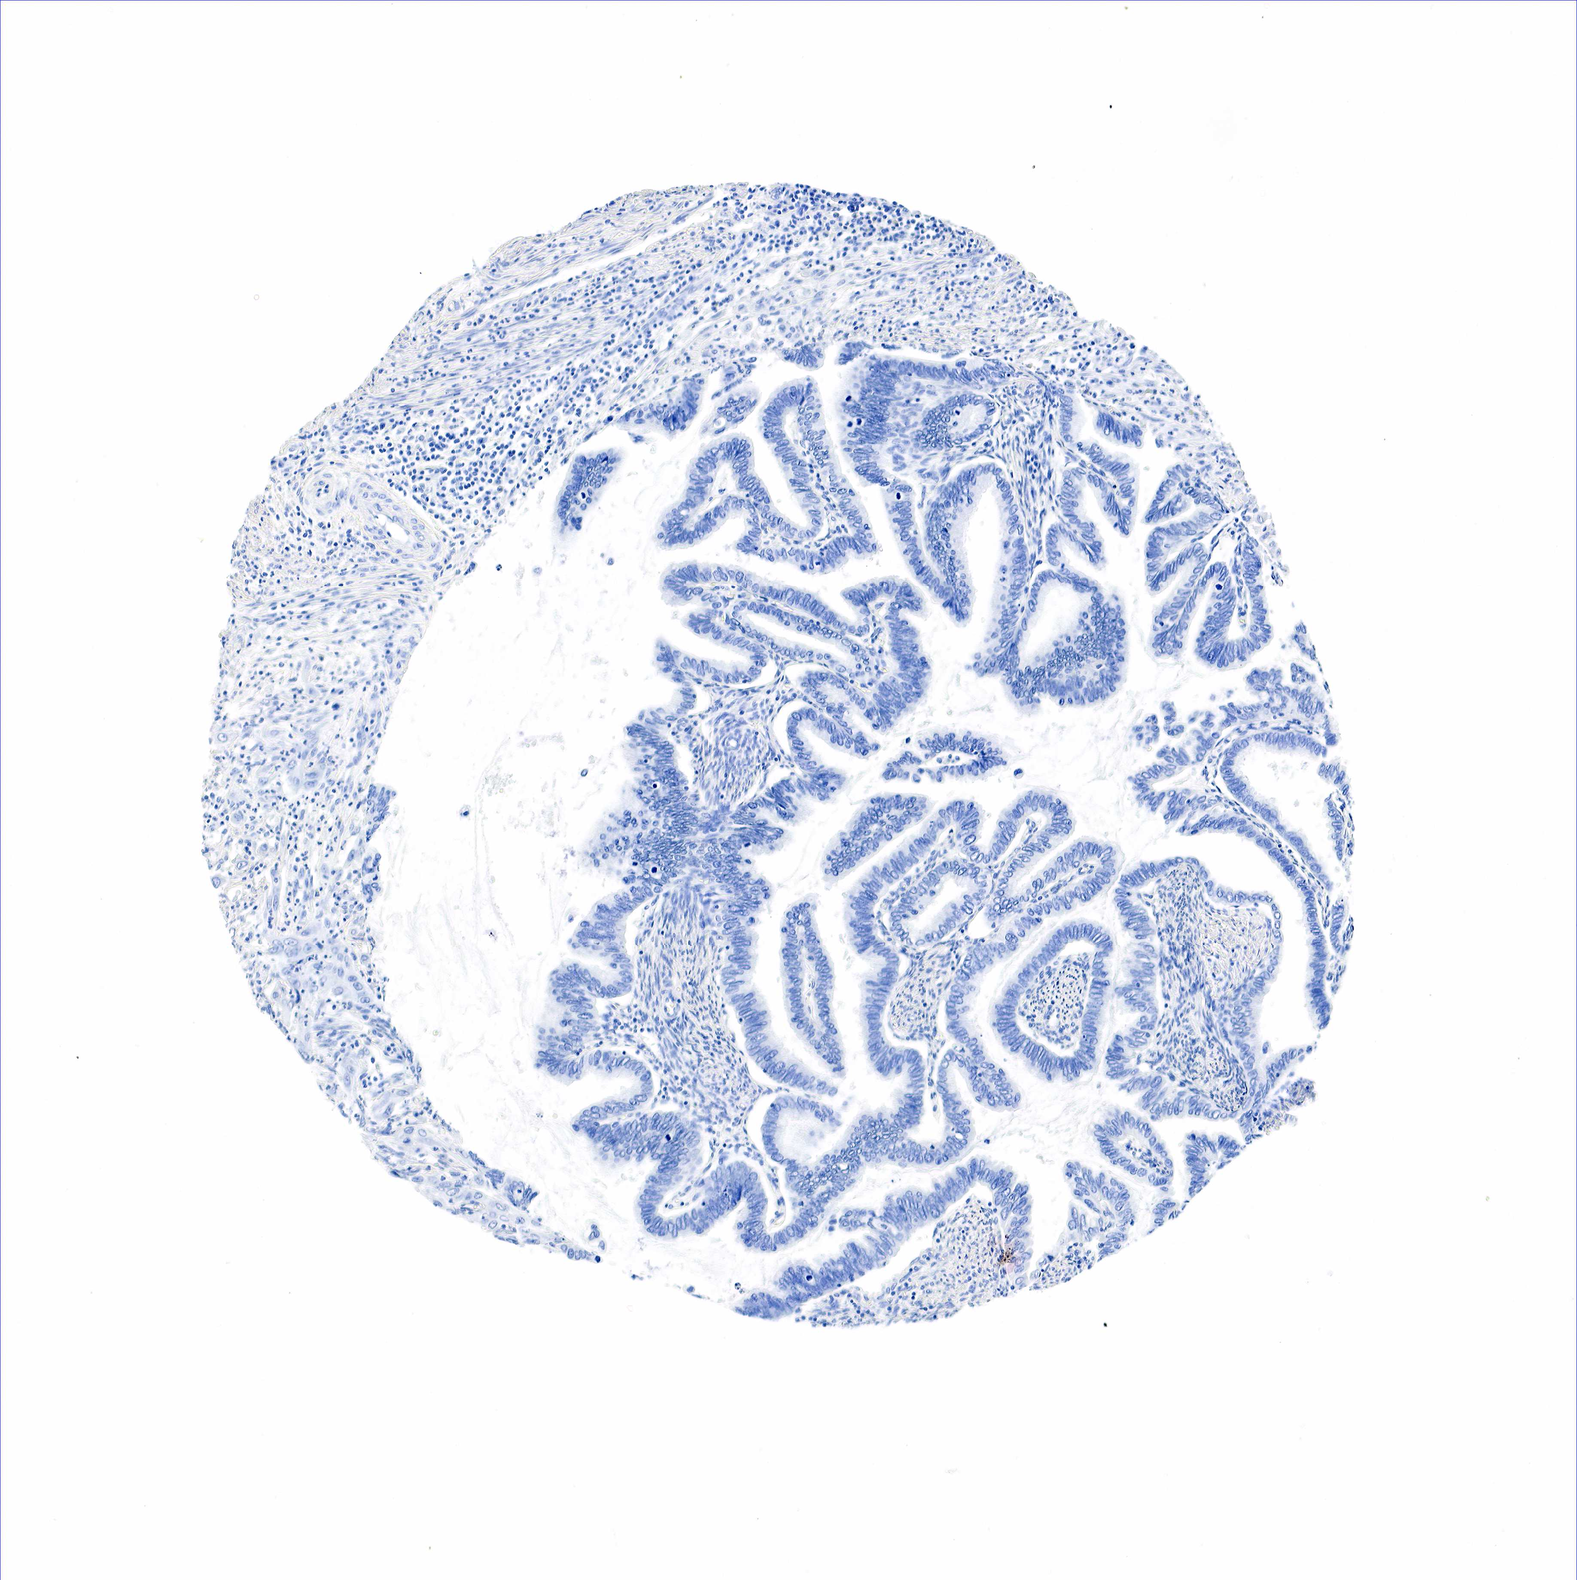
{"staining": {"intensity": "negative", "quantity": "none", "location": "none"}, "tissue": "cervical cancer", "cell_type": "Tumor cells", "image_type": "cancer", "snomed": [{"axis": "morphology", "description": "Adenocarcinoma, NOS"}, {"axis": "topography", "description": "Cervix"}], "caption": "High power microscopy photomicrograph of an immunohistochemistry (IHC) photomicrograph of cervical cancer, revealing no significant expression in tumor cells.", "gene": "ACP3", "patient": {"sex": "female", "age": 49}}